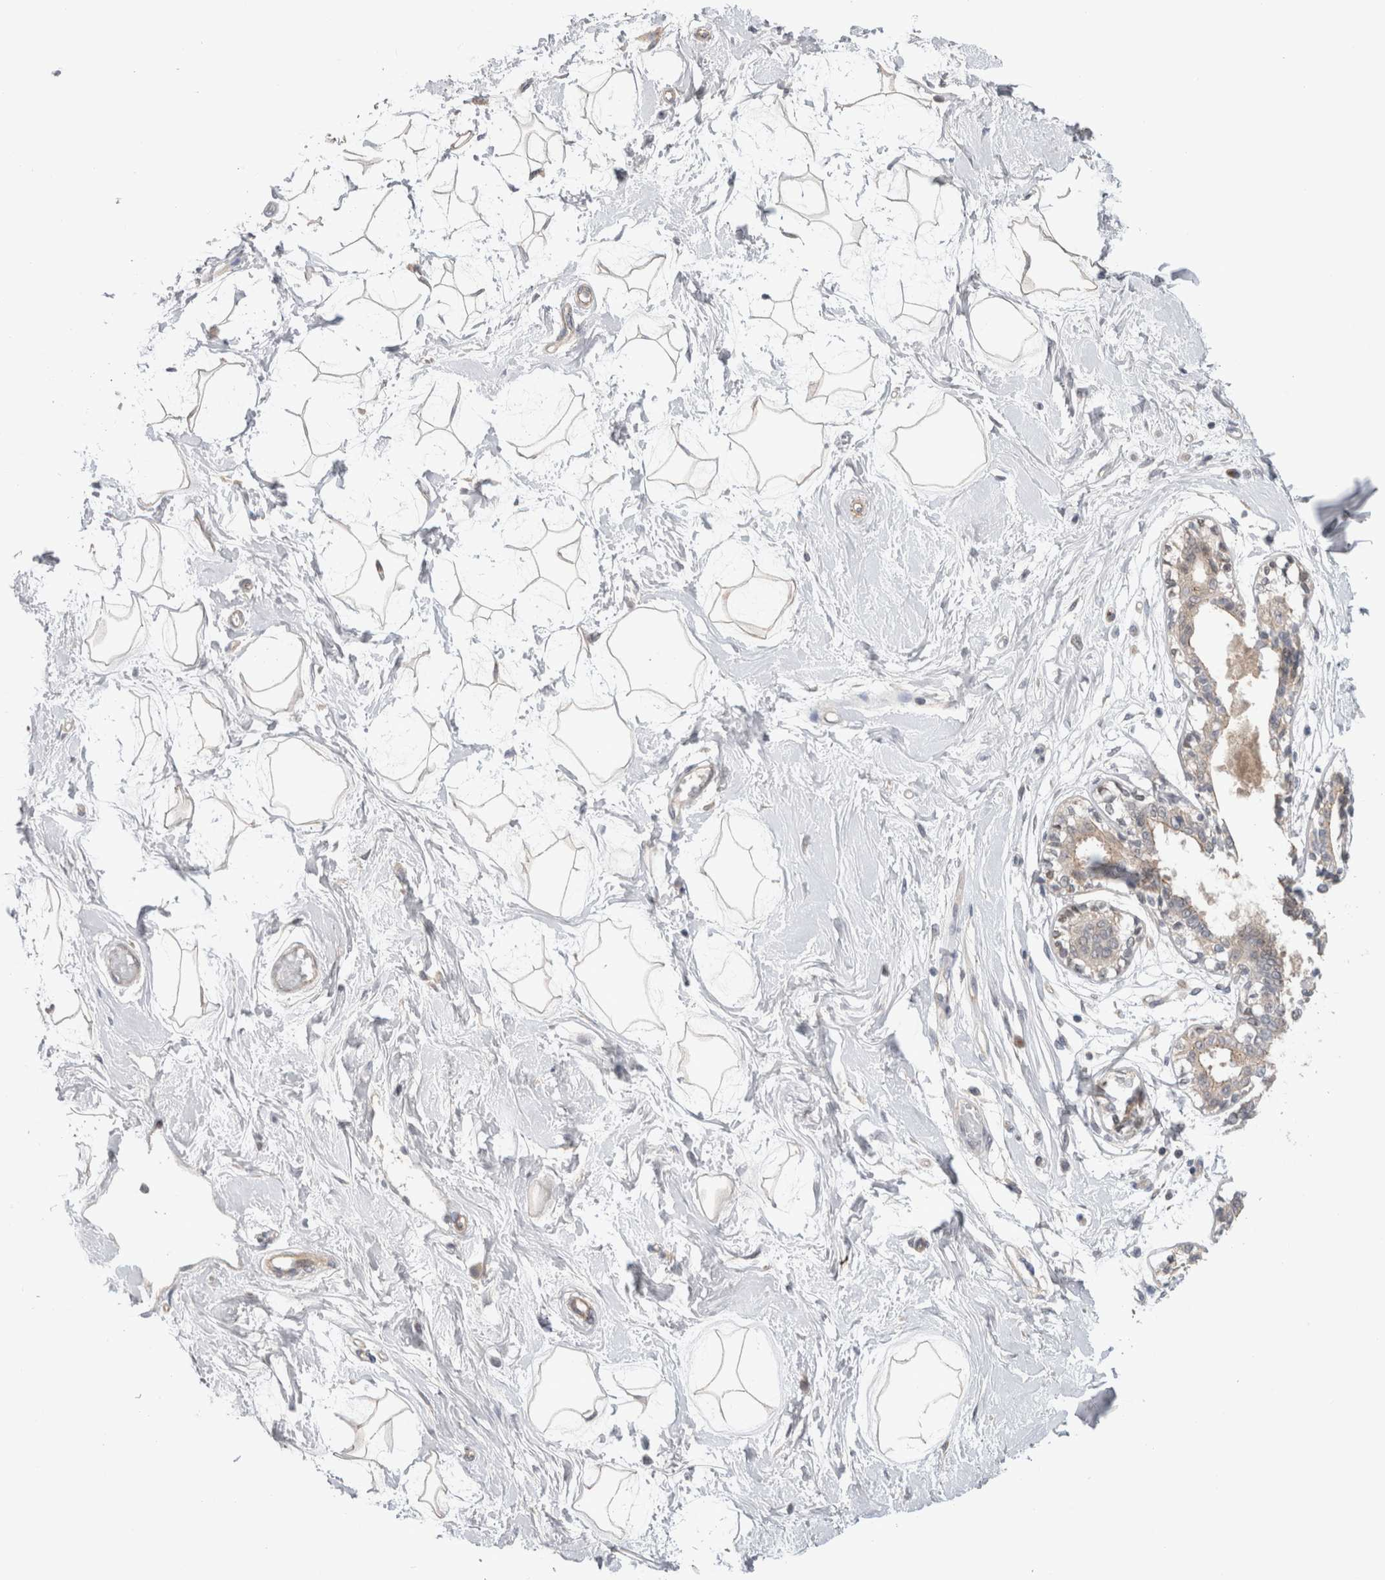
{"staining": {"intensity": "negative", "quantity": "none", "location": "none"}, "tissue": "breast", "cell_type": "Adipocytes", "image_type": "normal", "snomed": [{"axis": "morphology", "description": "Normal tissue, NOS"}, {"axis": "topography", "description": "Breast"}], "caption": "DAB immunohistochemical staining of normal breast reveals no significant positivity in adipocytes.", "gene": "TAFA5", "patient": {"sex": "female", "age": 45}}